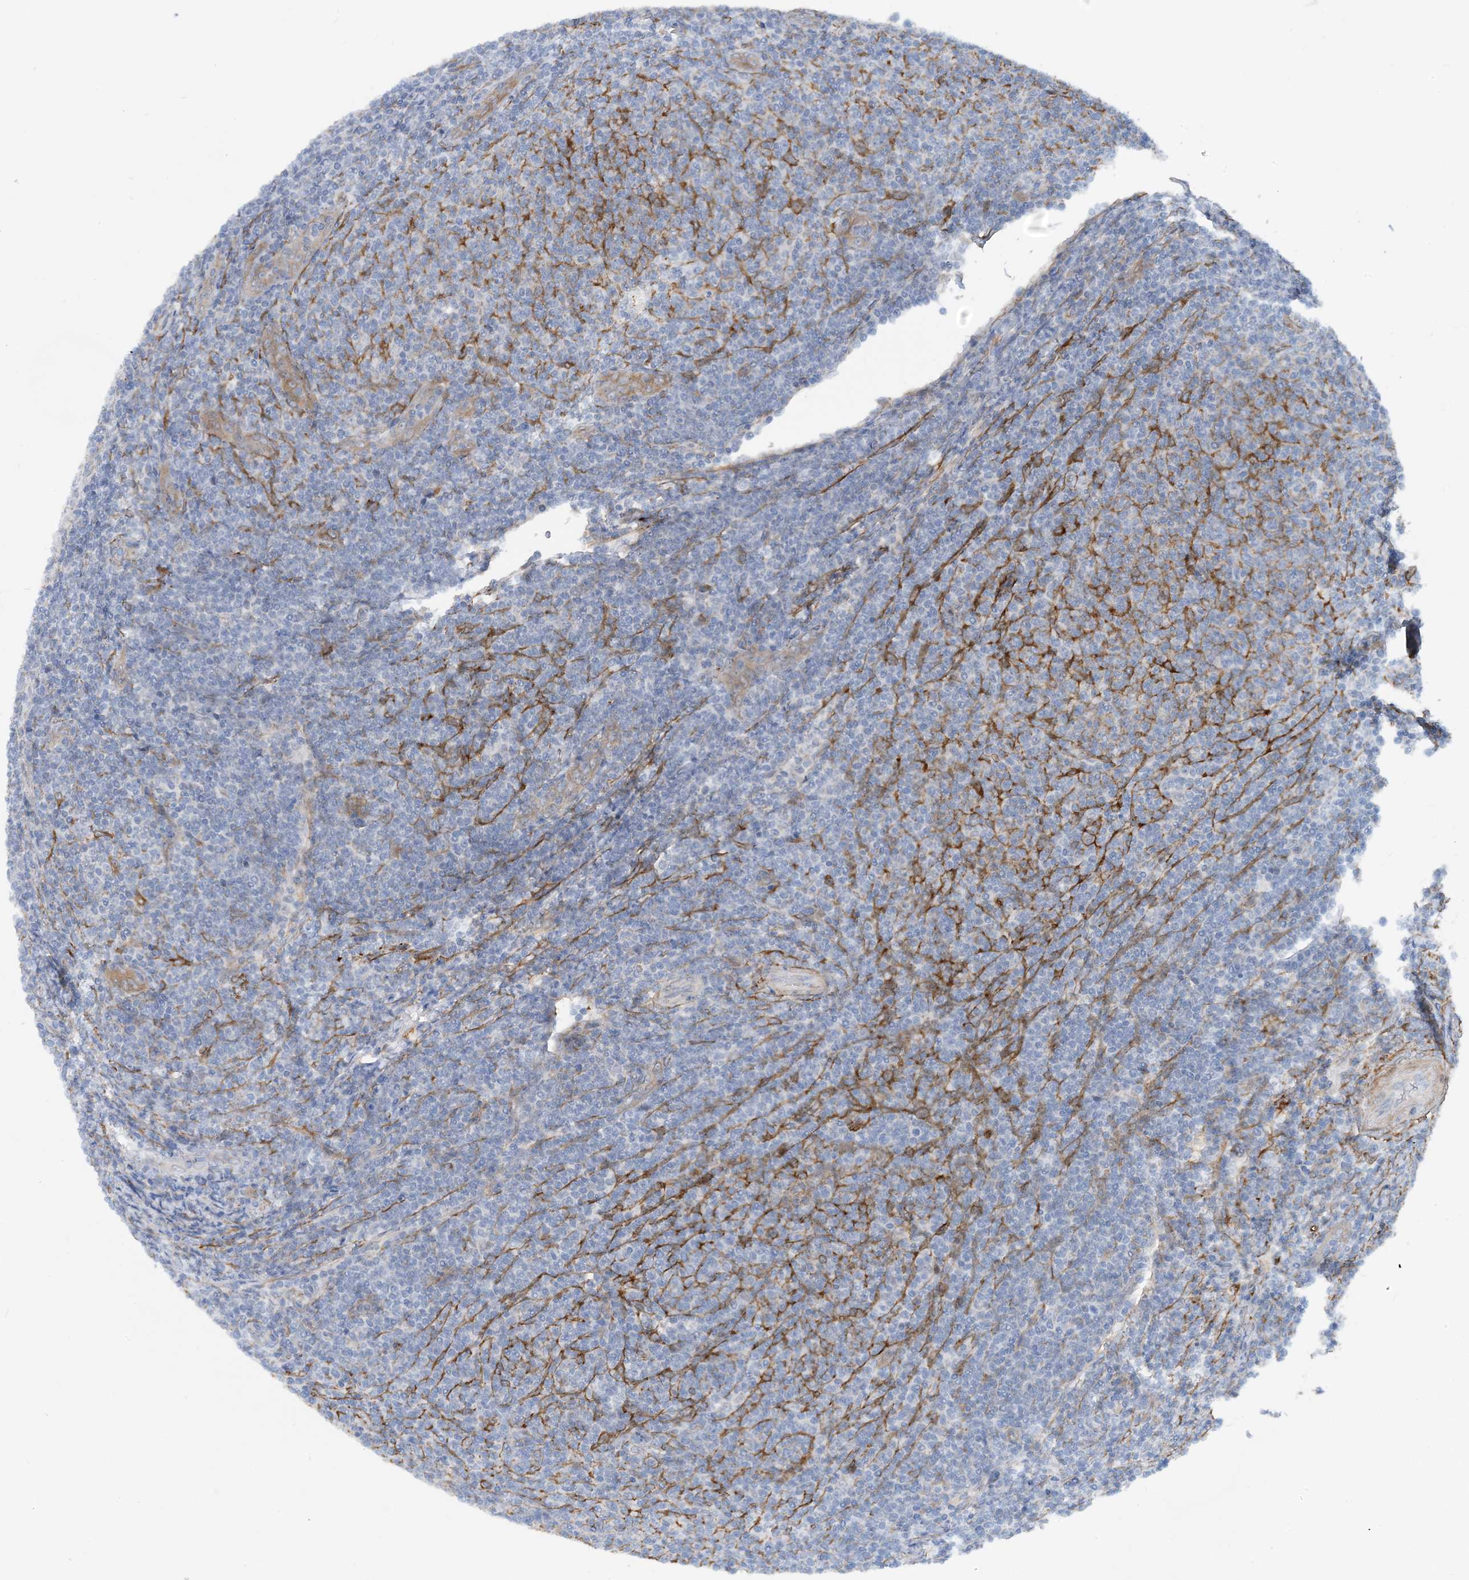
{"staining": {"intensity": "negative", "quantity": "none", "location": "none"}, "tissue": "lymphoma", "cell_type": "Tumor cells", "image_type": "cancer", "snomed": [{"axis": "morphology", "description": "Malignant lymphoma, non-Hodgkin's type, Low grade"}, {"axis": "topography", "description": "Lymph node"}], "caption": "IHC micrograph of neoplastic tissue: human lymphoma stained with DAB (3,3'-diaminobenzidine) exhibits no significant protein positivity in tumor cells.", "gene": "EIF2A", "patient": {"sex": "male", "age": 66}}